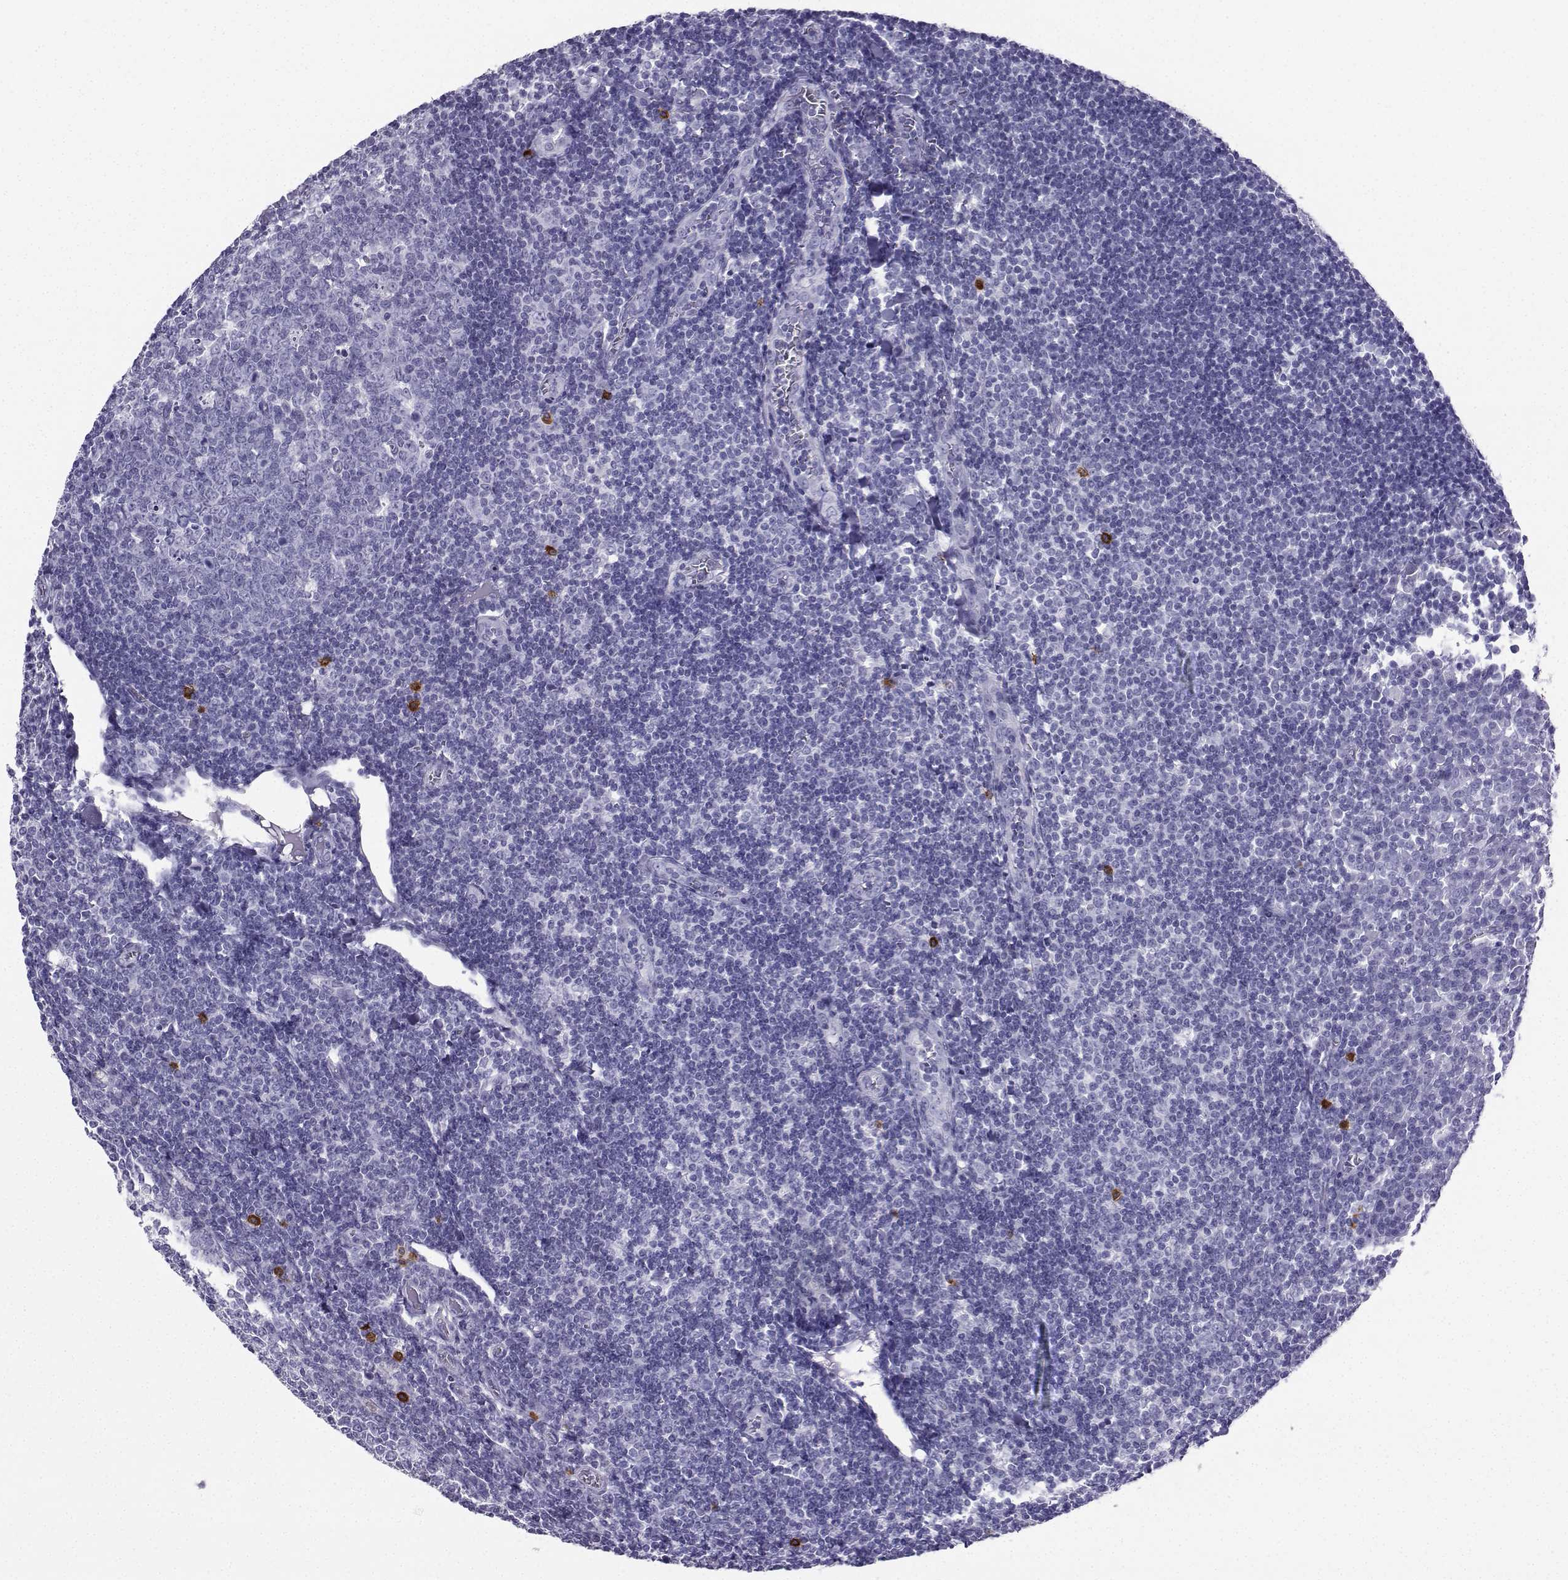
{"staining": {"intensity": "negative", "quantity": "none", "location": "none"}, "tissue": "tonsil", "cell_type": "Germinal center cells", "image_type": "normal", "snomed": [{"axis": "morphology", "description": "Normal tissue, NOS"}, {"axis": "topography", "description": "Tonsil"}], "caption": "Immunohistochemistry of benign human tonsil demonstrates no positivity in germinal center cells.", "gene": "SLC18A2", "patient": {"sex": "female", "age": 12}}